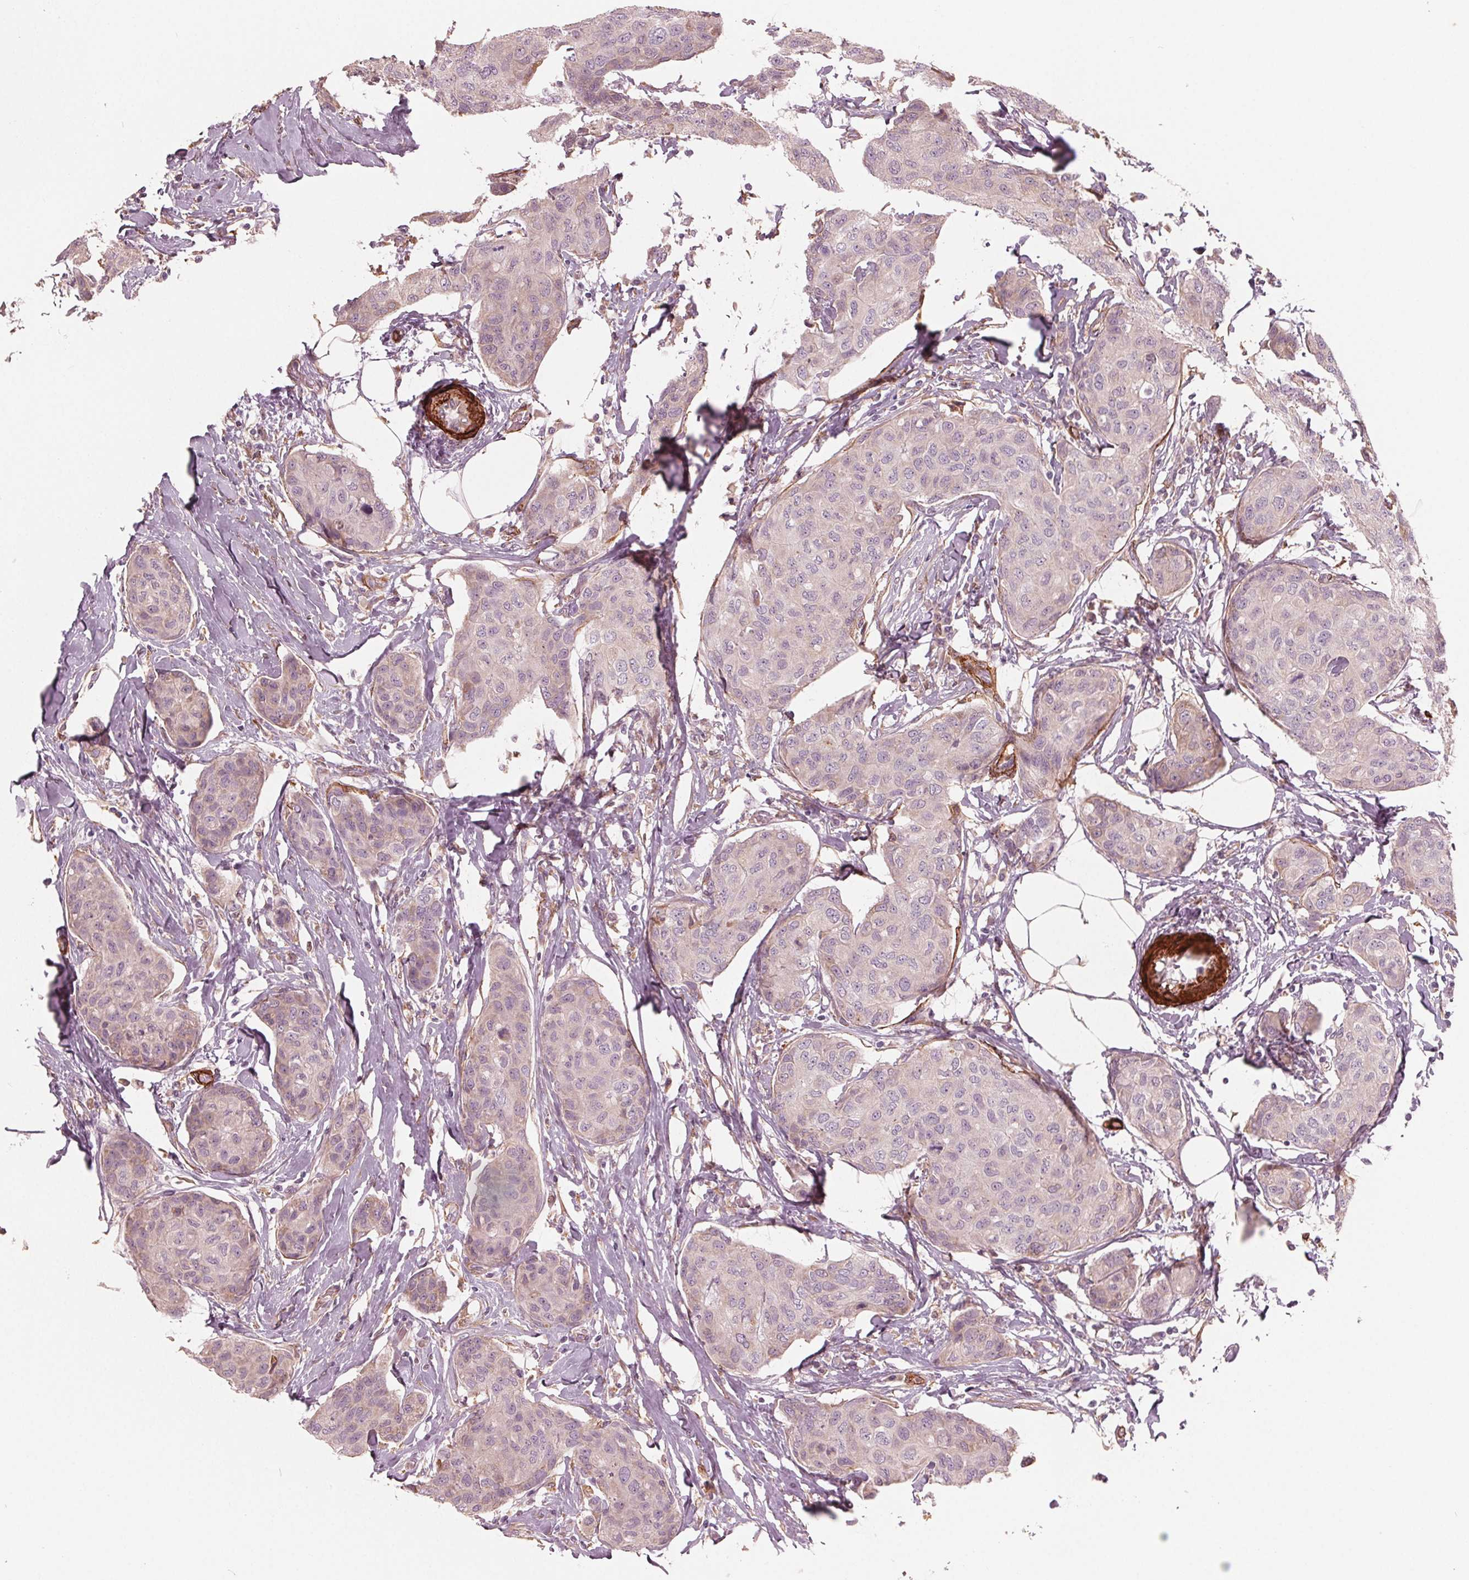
{"staining": {"intensity": "negative", "quantity": "none", "location": "none"}, "tissue": "breast cancer", "cell_type": "Tumor cells", "image_type": "cancer", "snomed": [{"axis": "morphology", "description": "Duct carcinoma"}, {"axis": "topography", "description": "Breast"}], "caption": "The histopathology image demonstrates no staining of tumor cells in breast cancer.", "gene": "MIER3", "patient": {"sex": "female", "age": 80}}